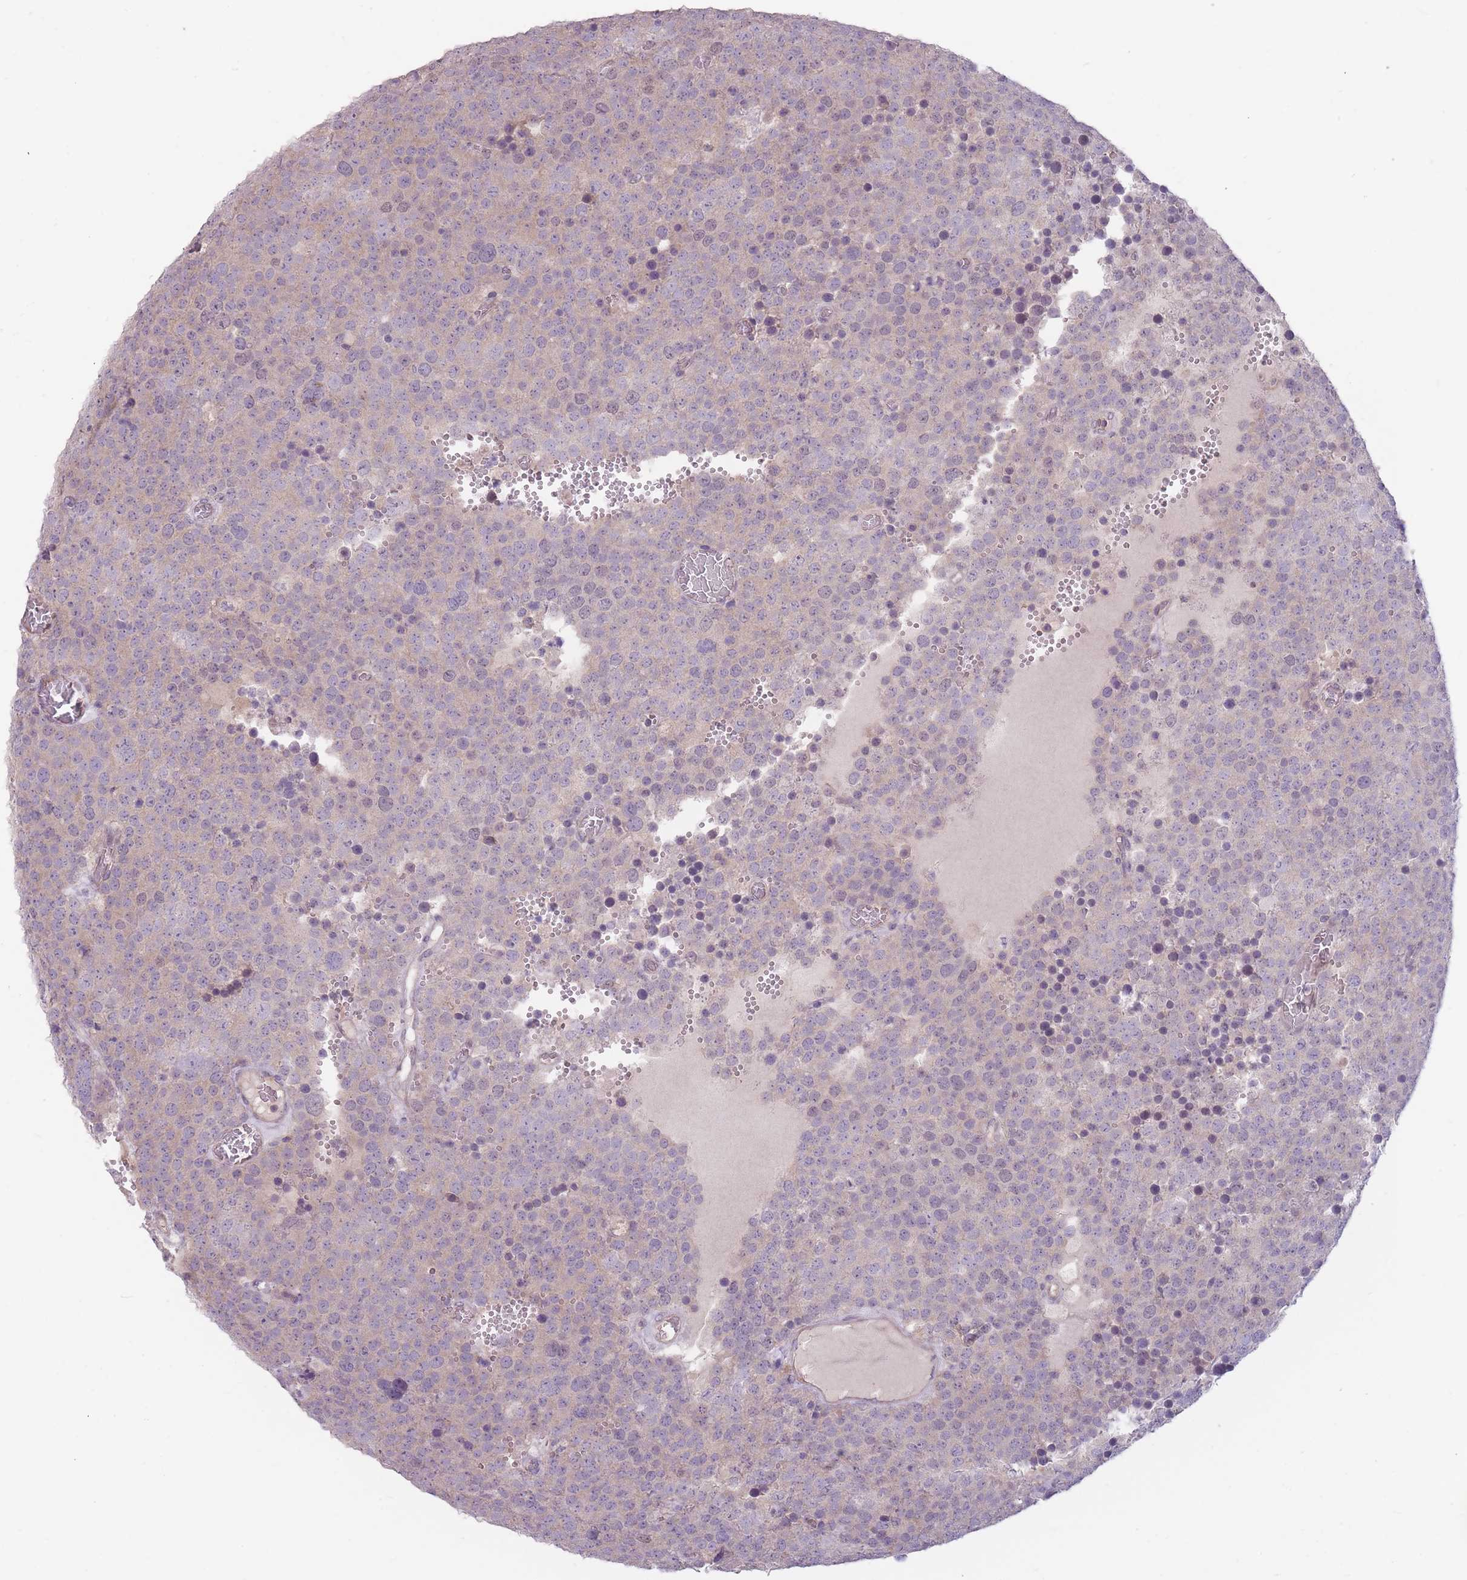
{"staining": {"intensity": "weak", "quantity": "<25%", "location": "cytoplasmic/membranous"}, "tissue": "testis cancer", "cell_type": "Tumor cells", "image_type": "cancer", "snomed": [{"axis": "morphology", "description": "Normal tissue, NOS"}, {"axis": "morphology", "description": "Seminoma, NOS"}, {"axis": "topography", "description": "Testis"}], "caption": "There is no significant positivity in tumor cells of seminoma (testis). Nuclei are stained in blue.", "gene": "TET3", "patient": {"sex": "male", "age": 71}}